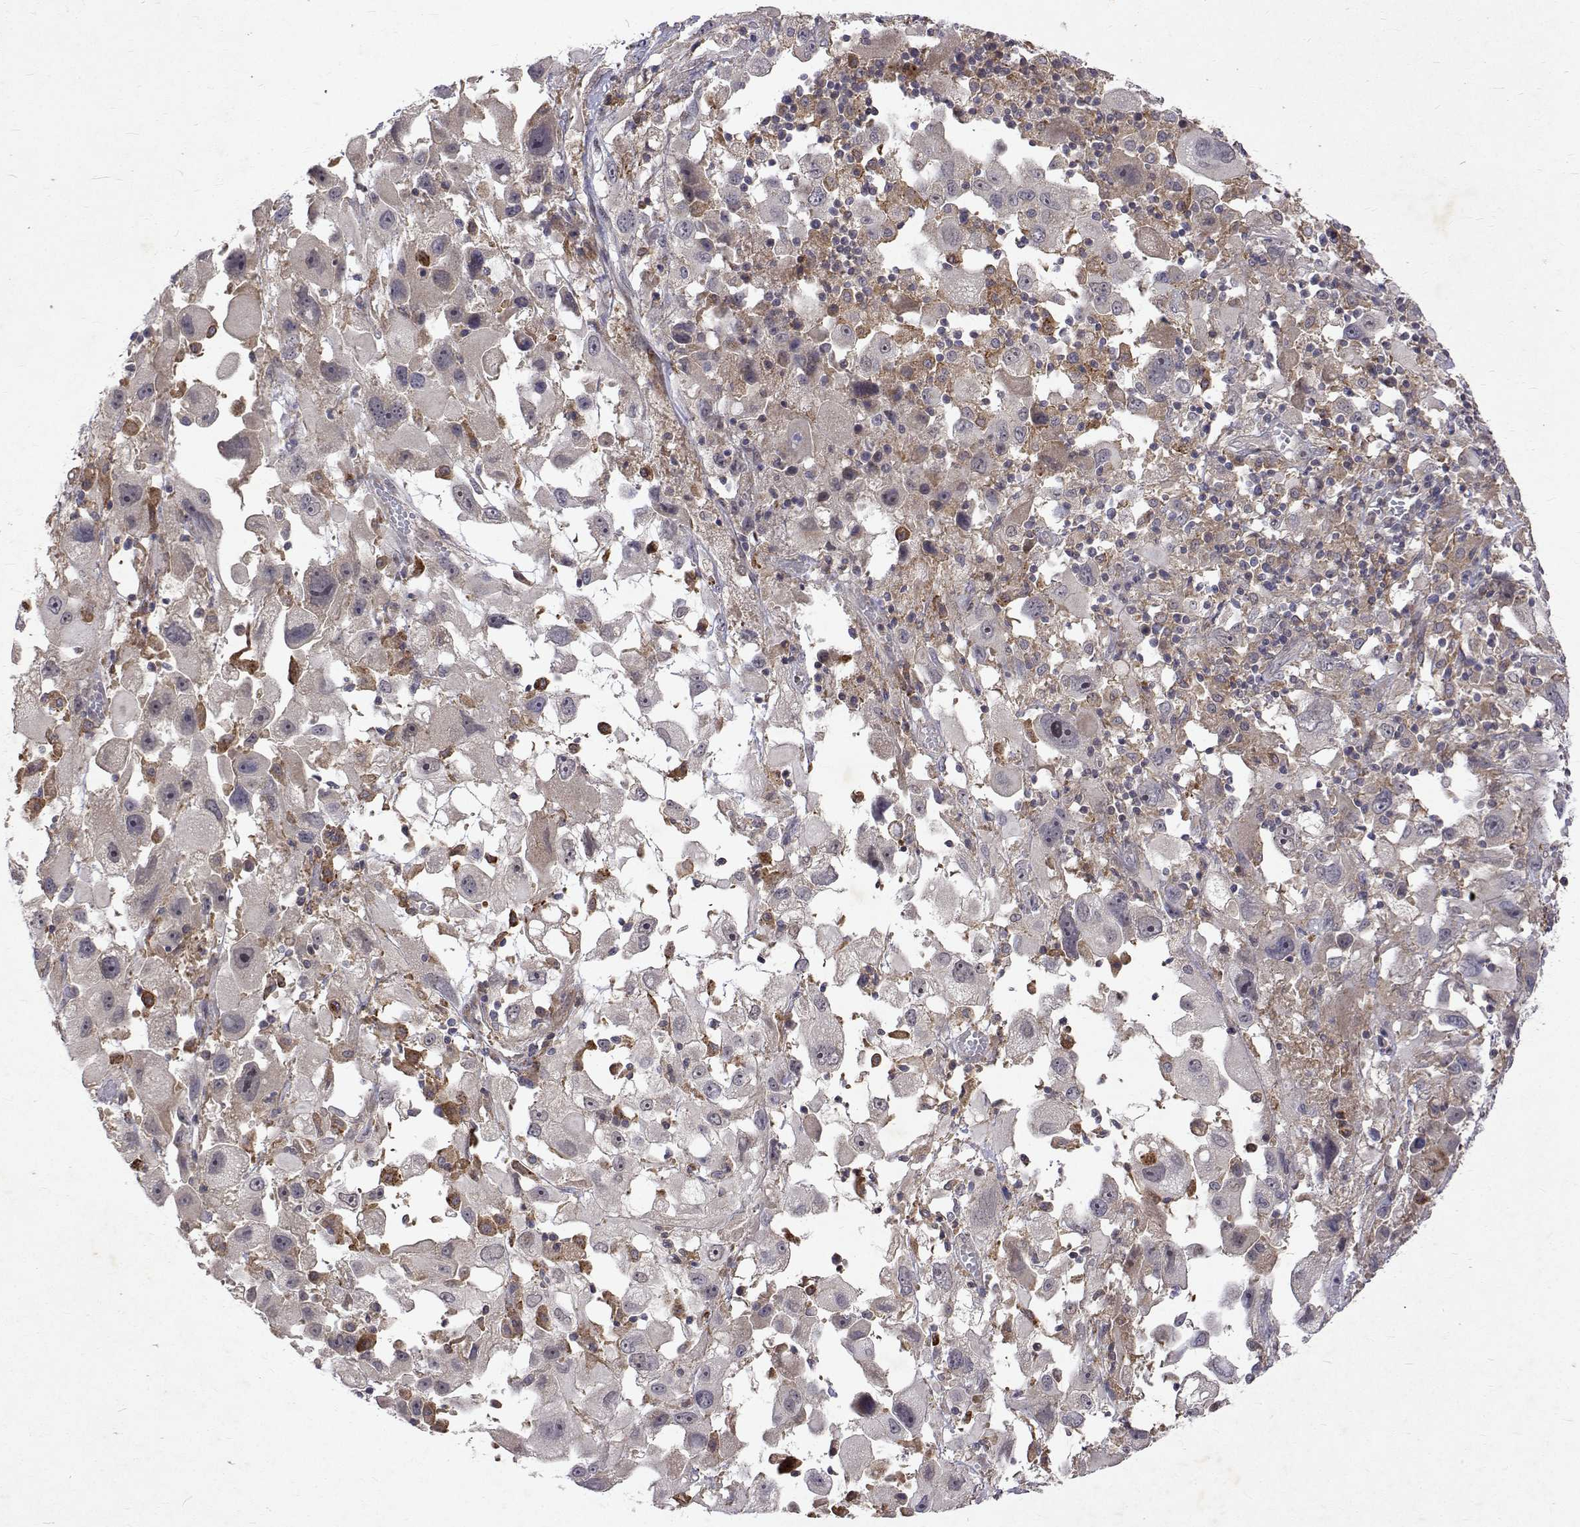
{"staining": {"intensity": "negative", "quantity": "none", "location": "none"}, "tissue": "melanoma", "cell_type": "Tumor cells", "image_type": "cancer", "snomed": [{"axis": "morphology", "description": "Malignant melanoma, Metastatic site"}, {"axis": "topography", "description": "Soft tissue"}], "caption": "Immunohistochemistry (IHC) of human melanoma demonstrates no staining in tumor cells.", "gene": "ALKBH8", "patient": {"sex": "male", "age": 50}}